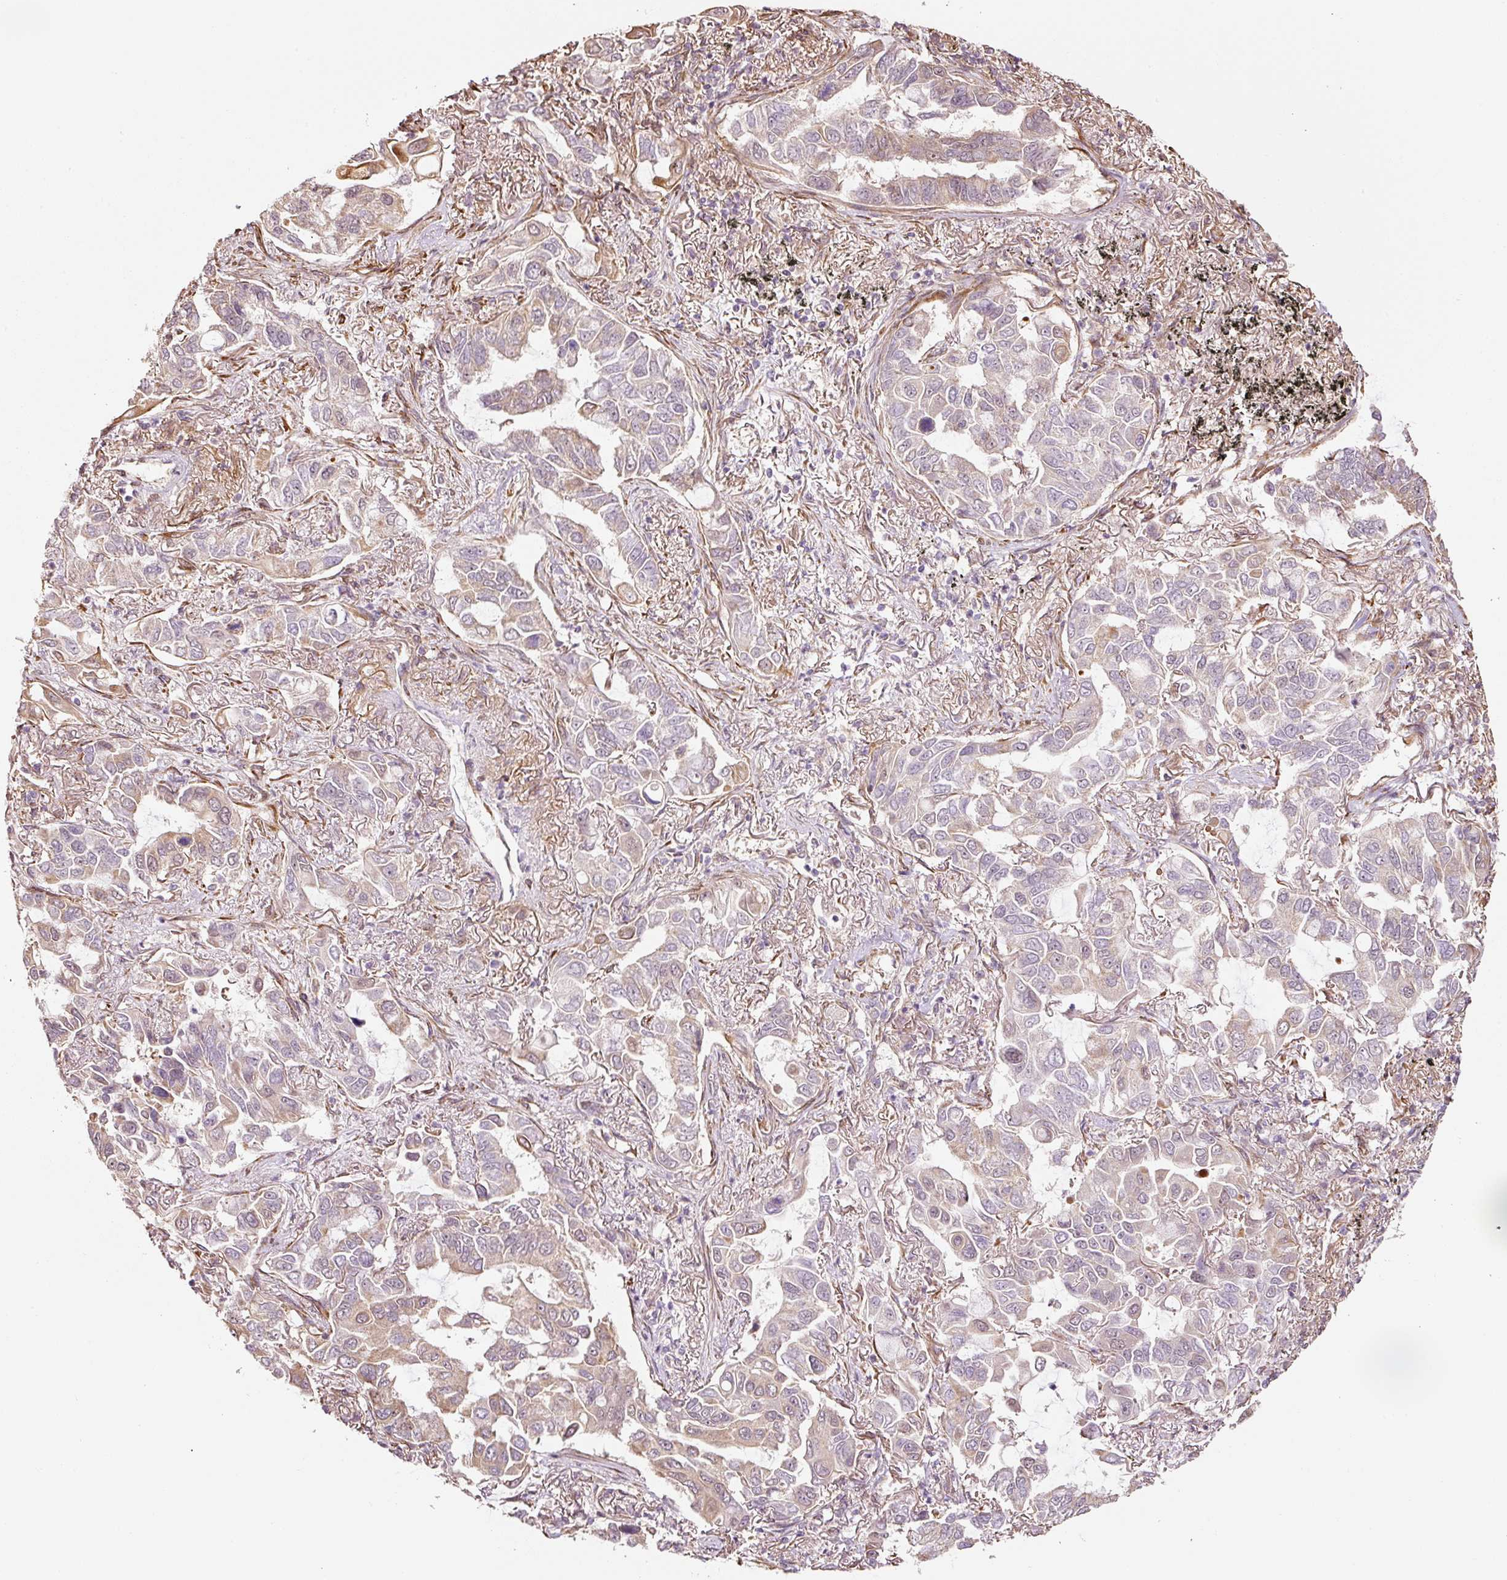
{"staining": {"intensity": "weak", "quantity": "25%-75%", "location": "cytoplasmic/membranous"}, "tissue": "lung cancer", "cell_type": "Tumor cells", "image_type": "cancer", "snomed": [{"axis": "morphology", "description": "Adenocarcinoma, NOS"}, {"axis": "topography", "description": "Lung"}], "caption": "There is low levels of weak cytoplasmic/membranous expression in tumor cells of lung adenocarcinoma, as demonstrated by immunohistochemical staining (brown color).", "gene": "ETF1", "patient": {"sex": "male", "age": 64}}